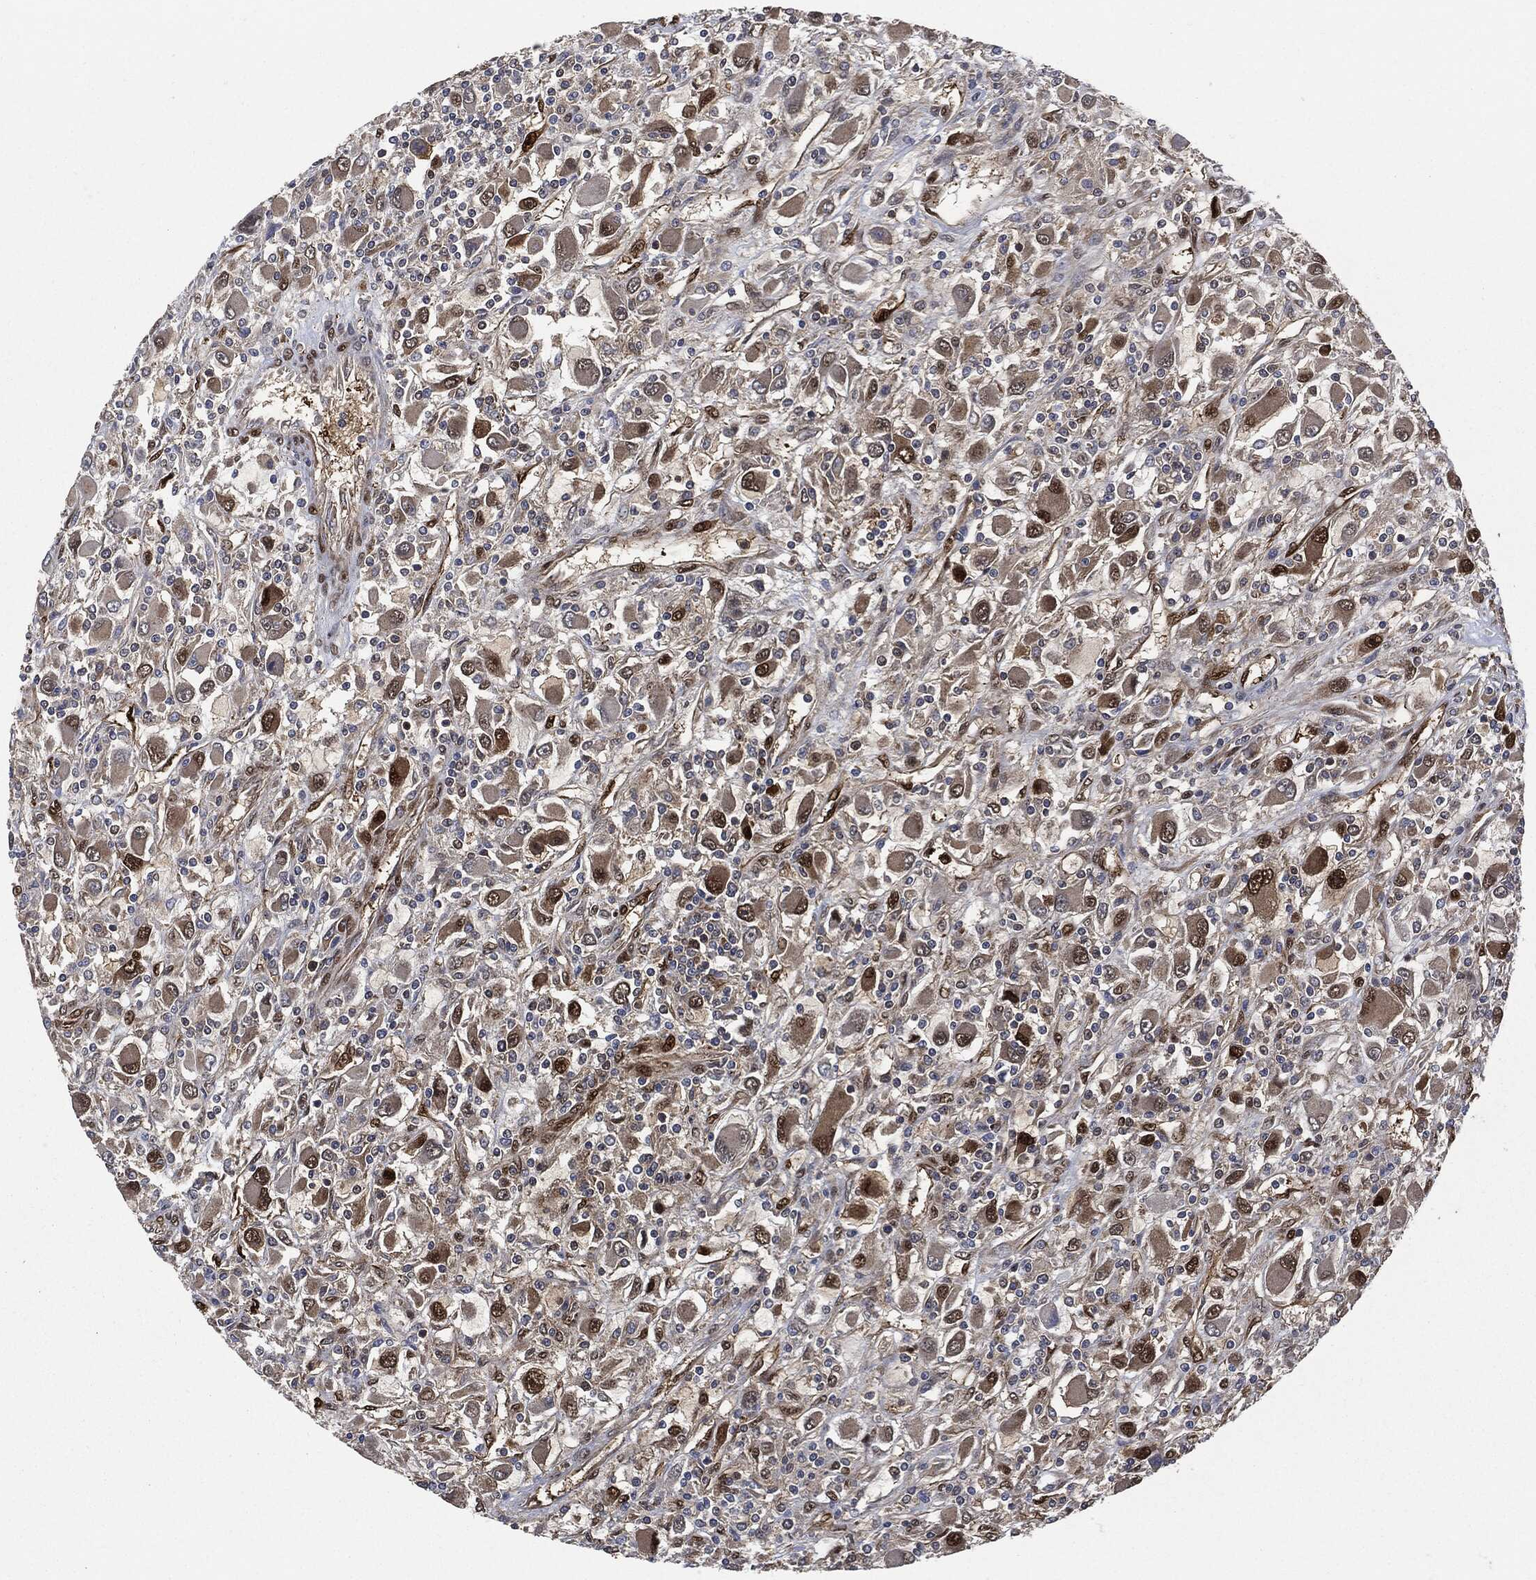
{"staining": {"intensity": "strong", "quantity": "<25%", "location": "nuclear"}, "tissue": "renal cancer", "cell_type": "Tumor cells", "image_type": "cancer", "snomed": [{"axis": "morphology", "description": "Adenocarcinoma, NOS"}, {"axis": "topography", "description": "Kidney"}], "caption": "IHC photomicrograph of neoplastic tissue: human renal cancer stained using IHC exhibits medium levels of strong protein expression localized specifically in the nuclear of tumor cells, appearing as a nuclear brown color.", "gene": "DCTN1", "patient": {"sex": "female", "age": 67}}